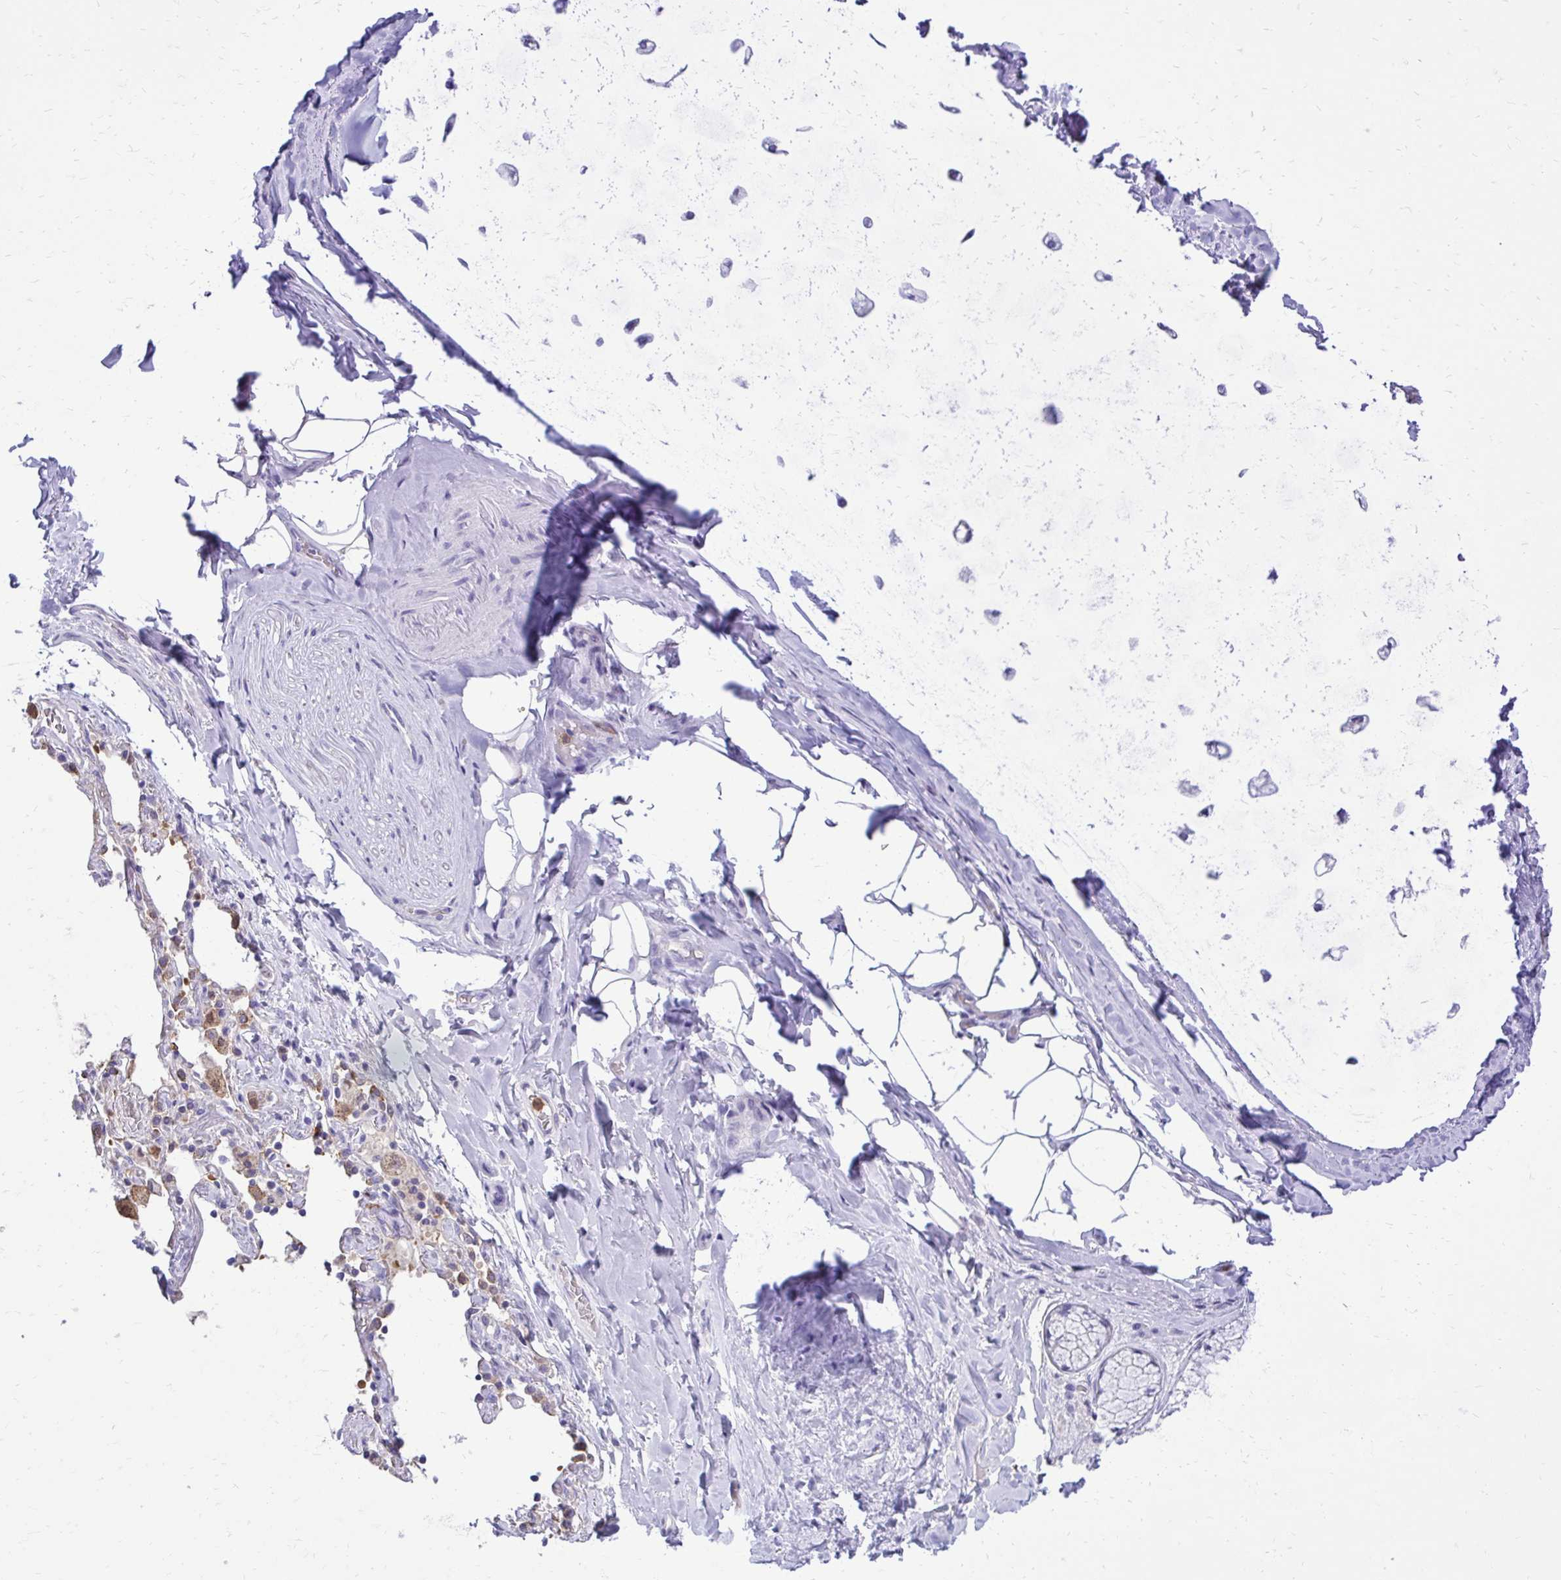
{"staining": {"intensity": "negative", "quantity": "none", "location": "none"}, "tissue": "adipose tissue", "cell_type": "Adipocytes", "image_type": "normal", "snomed": [{"axis": "morphology", "description": "Normal tissue, NOS"}, {"axis": "topography", "description": "Cartilage tissue"}, {"axis": "topography", "description": "Bronchus"}], "caption": "This is an immunohistochemistry (IHC) histopathology image of normal adipose tissue. There is no staining in adipocytes.", "gene": "CAT", "patient": {"sex": "male", "age": 64}}